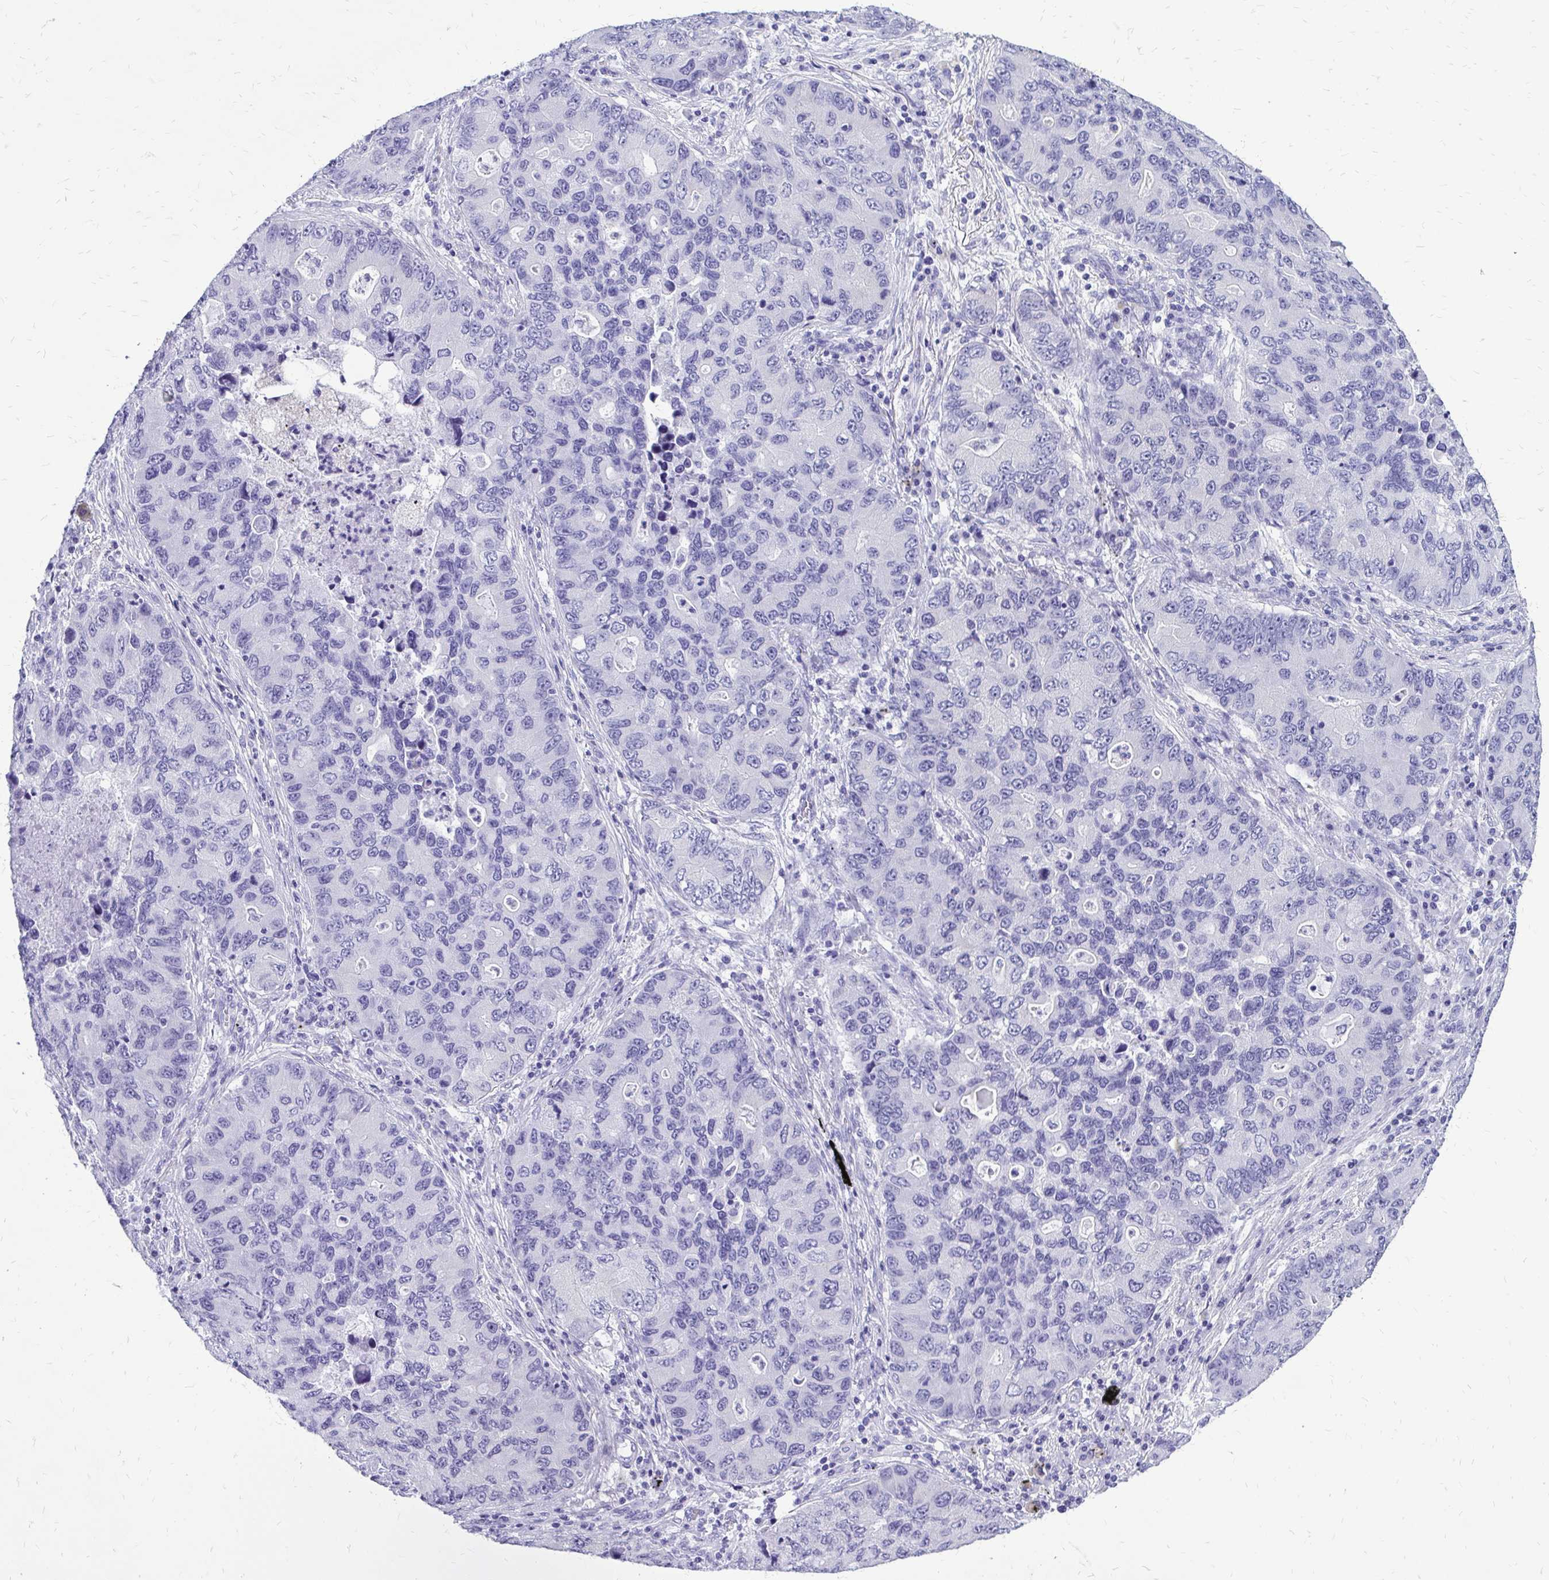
{"staining": {"intensity": "negative", "quantity": "none", "location": "none"}, "tissue": "lung cancer", "cell_type": "Tumor cells", "image_type": "cancer", "snomed": [{"axis": "morphology", "description": "Adenocarcinoma, NOS"}, {"axis": "morphology", "description": "Adenocarcinoma, metastatic, NOS"}, {"axis": "topography", "description": "Lymph node"}, {"axis": "topography", "description": "Lung"}], "caption": "An IHC micrograph of lung cancer (adenocarcinoma) is shown. There is no staining in tumor cells of lung cancer (adenocarcinoma).", "gene": "SLC32A1", "patient": {"sex": "female", "age": 54}}